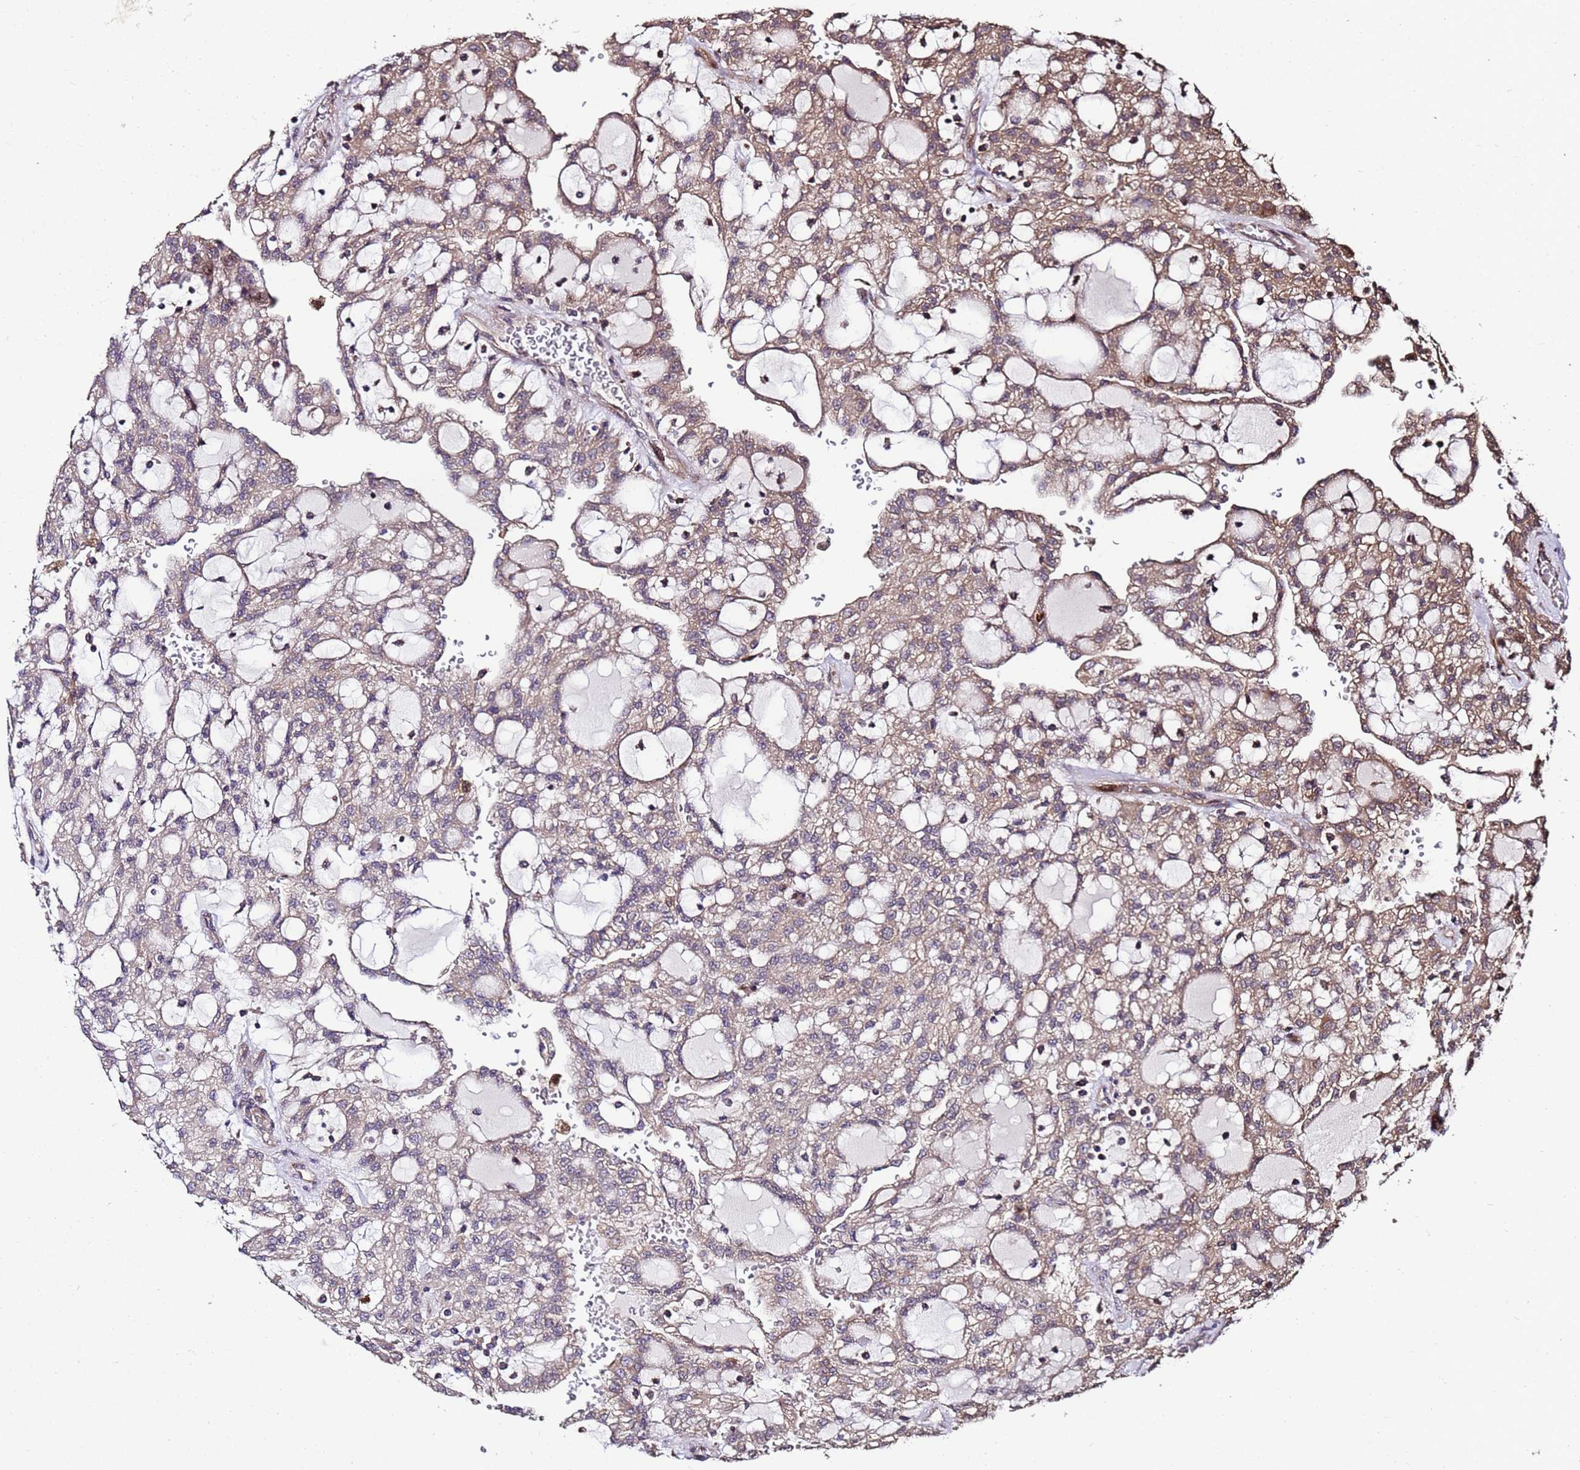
{"staining": {"intensity": "weak", "quantity": "<25%", "location": "cytoplasmic/membranous"}, "tissue": "renal cancer", "cell_type": "Tumor cells", "image_type": "cancer", "snomed": [{"axis": "morphology", "description": "Adenocarcinoma, NOS"}, {"axis": "topography", "description": "Kidney"}], "caption": "Immunohistochemistry image of neoplastic tissue: human renal adenocarcinoma stained with DAB reveals no significant protein positivity in tumor cells.", "gene": "PRODH", "patient": {"sex": "male", "age": 63}}